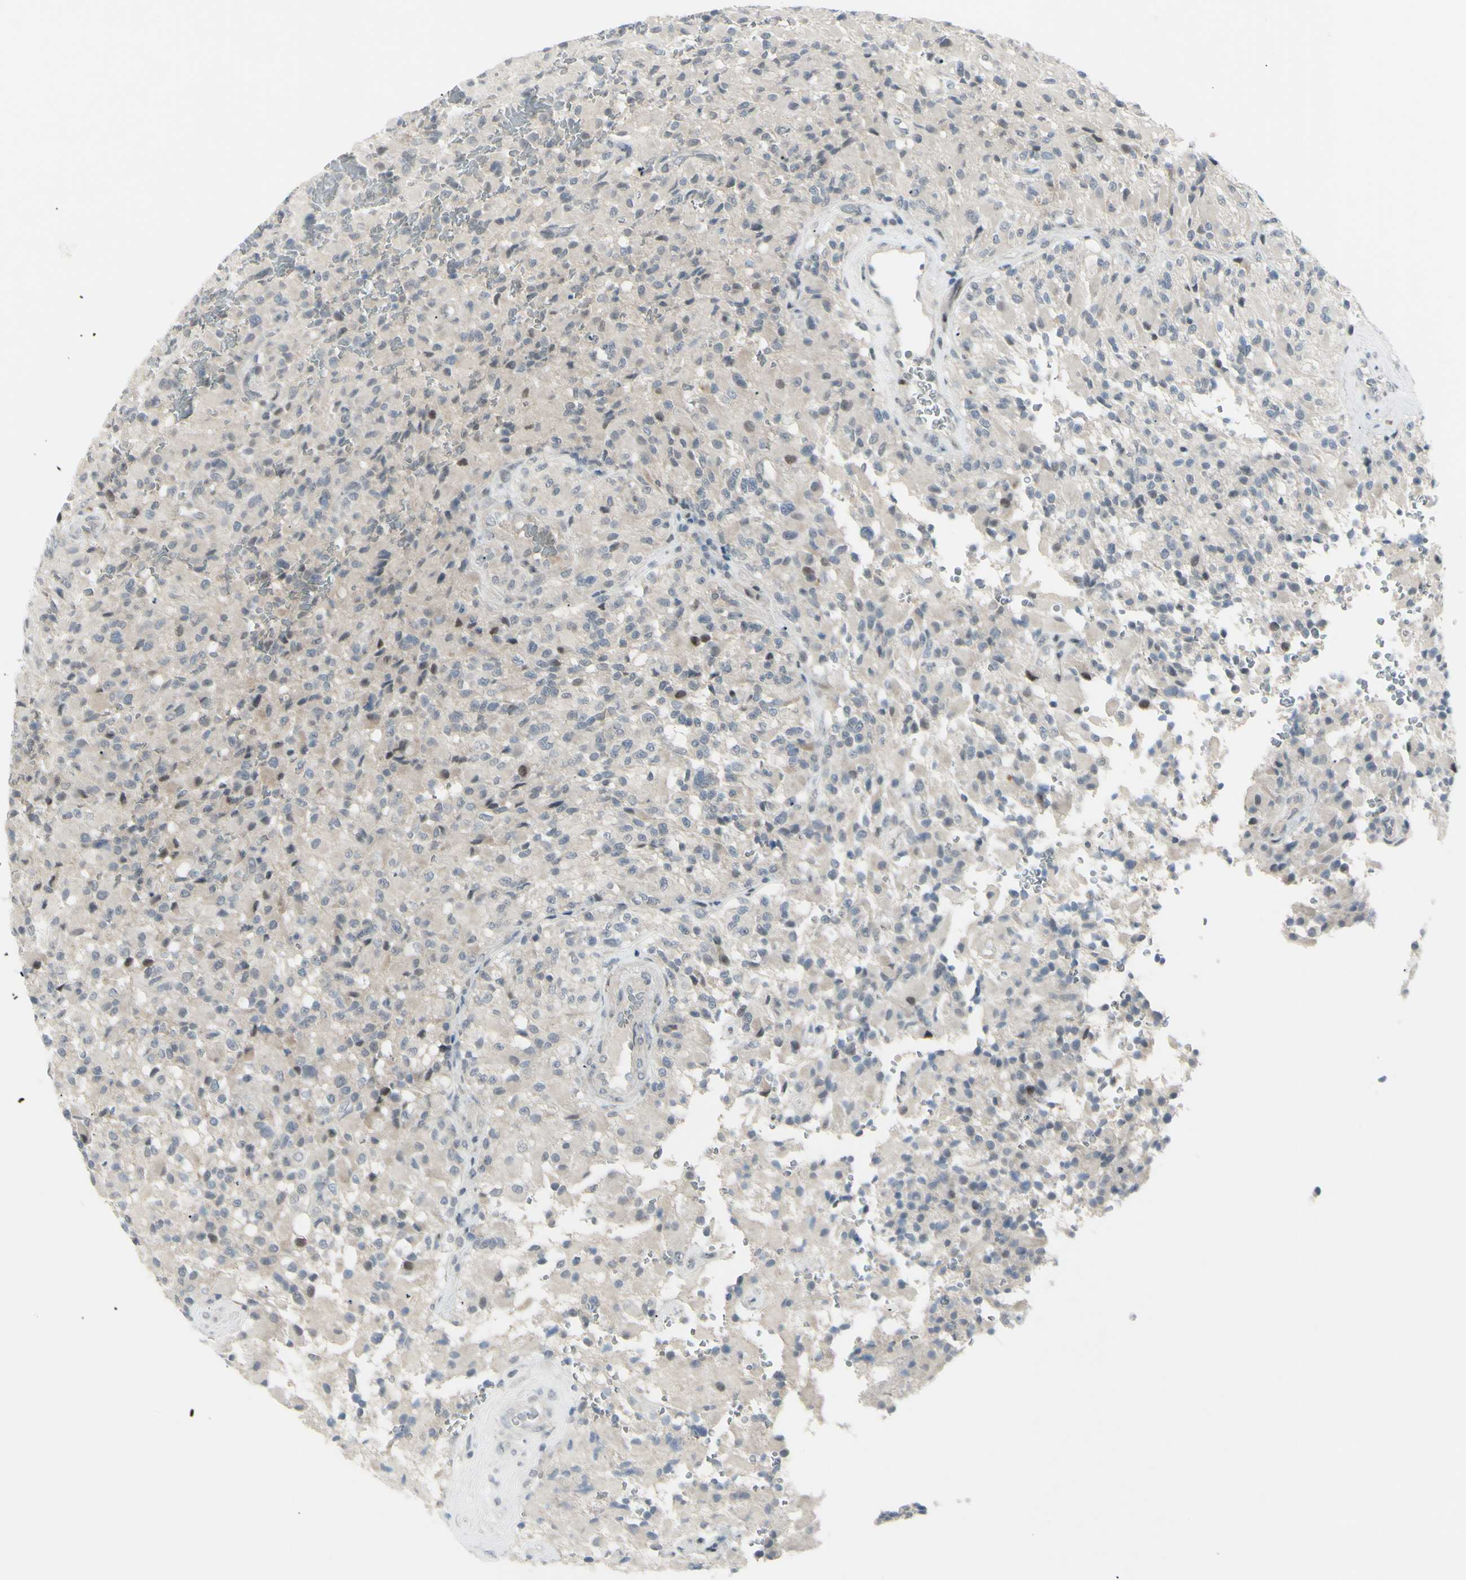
{"staining": {"intensity": "negative", "quantity": "none", "location": "none"}, "tissue": "glioma", "cell_type": "Tumor cells", "image_type": "cancer", "snomed": [{"axis": "morphology", "description": "Glioma, malignant, High grade"}, {"axis": "topography", "description": "Brain"}], "caption": "This is an immunohistochemistry (IHC) photomicrograph of human malignant glioma (high-grade). There is no expression in tumor cells.", "gene": "ETNK1", "patient": {"sex": "male", "age": 71}}